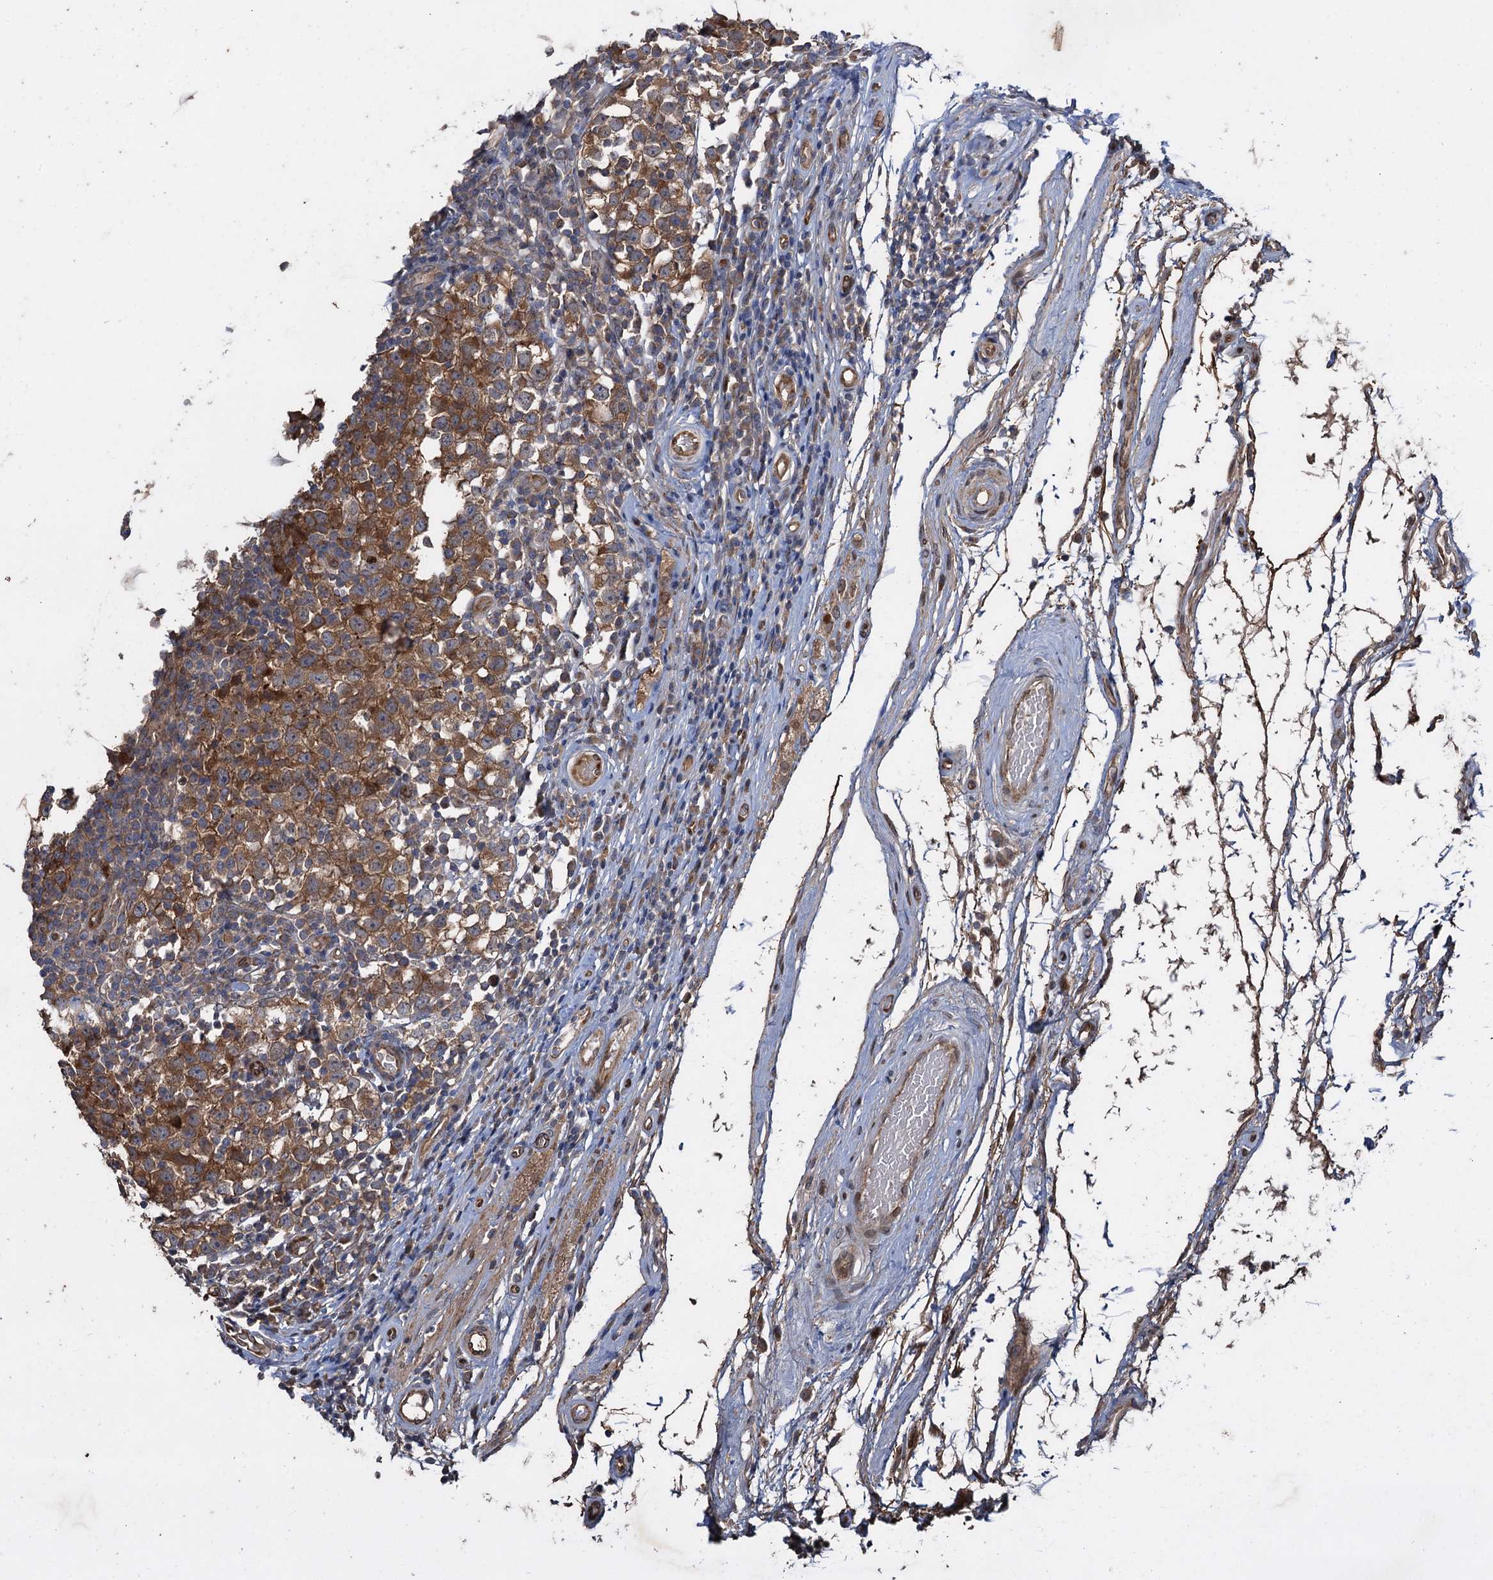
{"staining": {"intensity": "moderate", "quantity": ">75%", "location": "cytoplasmic/membranous"}, "tissue": "testis cancer", "cell_type": "Tumor cells", "image_type": "cancer", "snomed": [{"axis": "morphology", "description": "Seminoma, NOS"}, {"axis": "topography", "description": "Testis"}], "caption": "Immunohistochemistry (DAB (3,3'-diaminobenzidine)) staining of human testis cancer (seminoma) shows moderate cytoplasmic/membranous protein positivity in about >75% of tumor cells.", "gene": "RHOBTB1", "patient": {"sex": "male", "age": 65}}